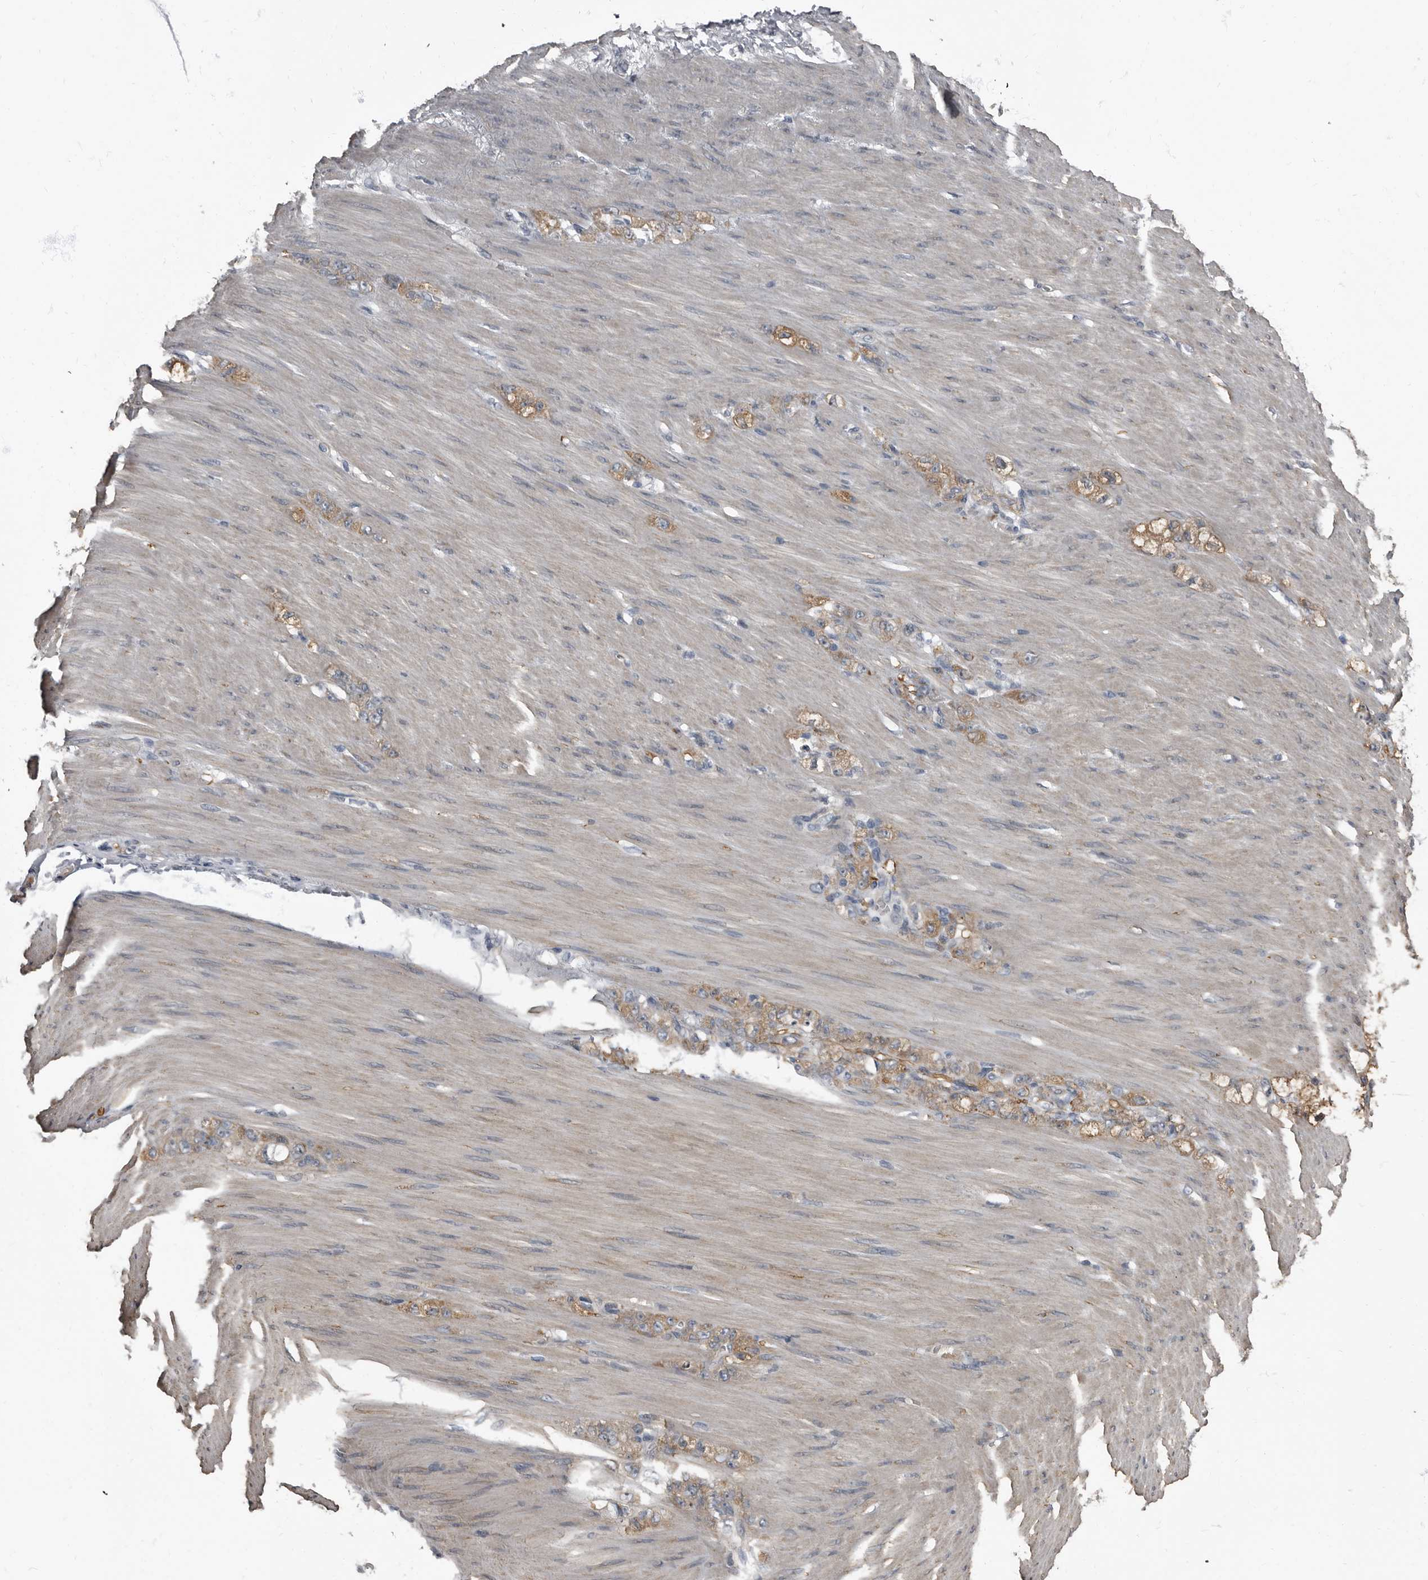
{"staining": {"intensity": "moderate", "quantity": ">75%", "location": "cytoplasmic/membranous"}, "tissue": "stomach cancer", "cell_type": "Tumor cells", "image_type": "cancer", "snomed": [{"axis": "morphology", "description": "Normal tissue, NOS"}, {"axis": "morphology", "description": "Adenocarcinoma, NOS"}, {"axis": "topography", "description": "Stomach"}], "caption": "Stomach cancer (adenocarcinoma) was stained to show a protein in brown. There is medium levels of moderate cytoplasmic/membranous expression in approximately >75% of tumor cells.", "gene": "TPD52L1", "patient": {"sex": "male", "age": 82}}